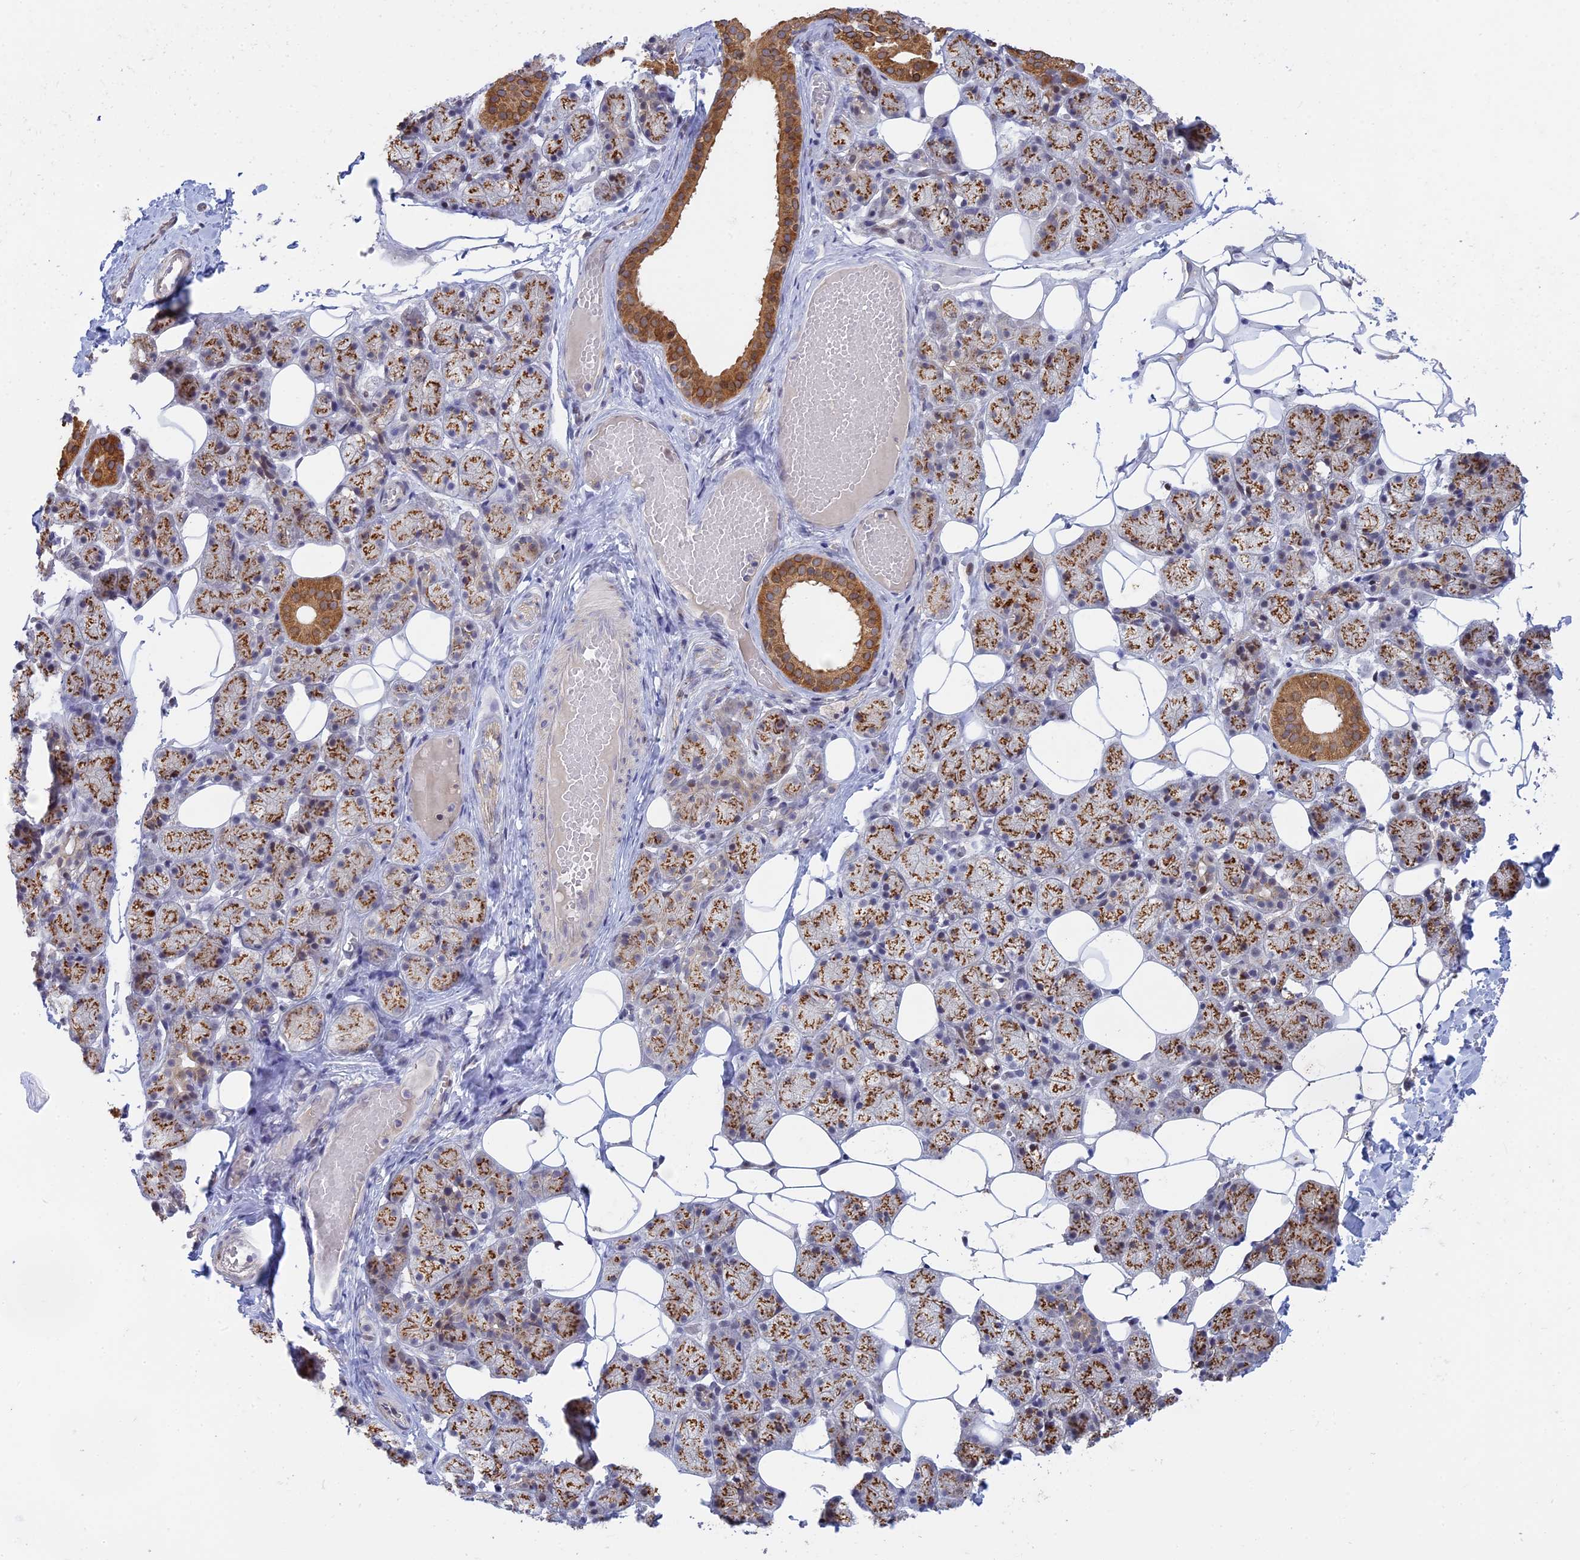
{"staining": {"intensity": "strong", "quantity": ">75%", "location": "cytoplasmic/membranous"}, "tissue": "salivary gland", "cell_type": "Glandular cells", "image_type": "normal", "snomed": [{"axis": "morphology", "description": "Normal tissue, NOS"}, {"axis": "topography", "description": "Salivary gland"}], "caption": "The micrograph demonstrates immunohistochemical staining of normal salivary gland. There is strong cytoplasmic/membranous staining is identified in about >75% of glandular cells.", "gene": "GSKIP", "patient": {"sex": "female", "age": 33}}